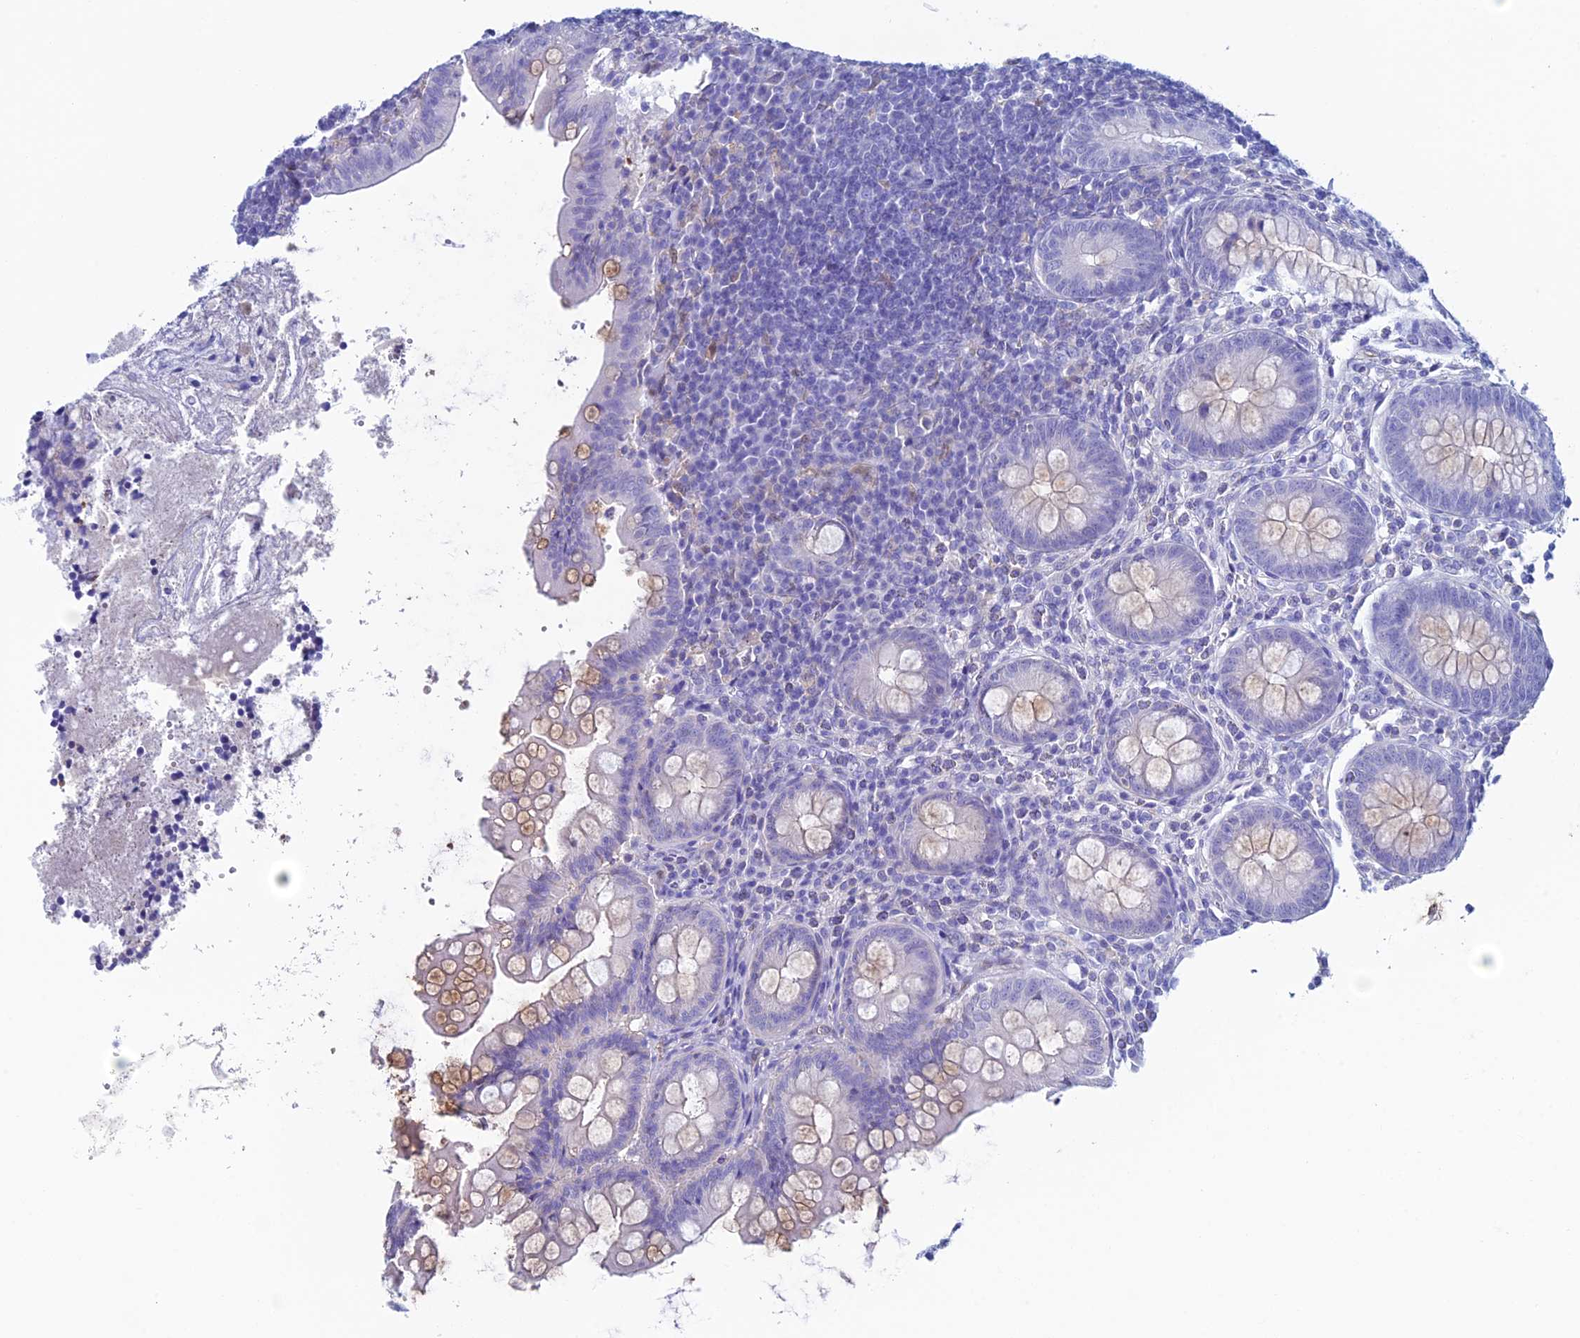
{"staining": {"intensity": "moderate", "quantity": "<25%", "location": "cytoplasmic/membranous"}, "tissue": "appendix", "cell_type": "Glandular cells", "image_type": "normal", "snomed": [{"axis": "morphology", "description": "Normal tissue, NOS"}, {"axis": "topography", "description": "Appendix"}], "caption": "Brown immunohistochemical staining in benign human appendix exhibits moderate cytoplasmic/membranous positivity in about <25% of glandular cells. The staining was performed using DAB, with brown indicating positive protein expression. Nuclei are stained blue with hematoxylin.", "gene": "KCNK17", "patient": {"sex": "female", "age": 33}}